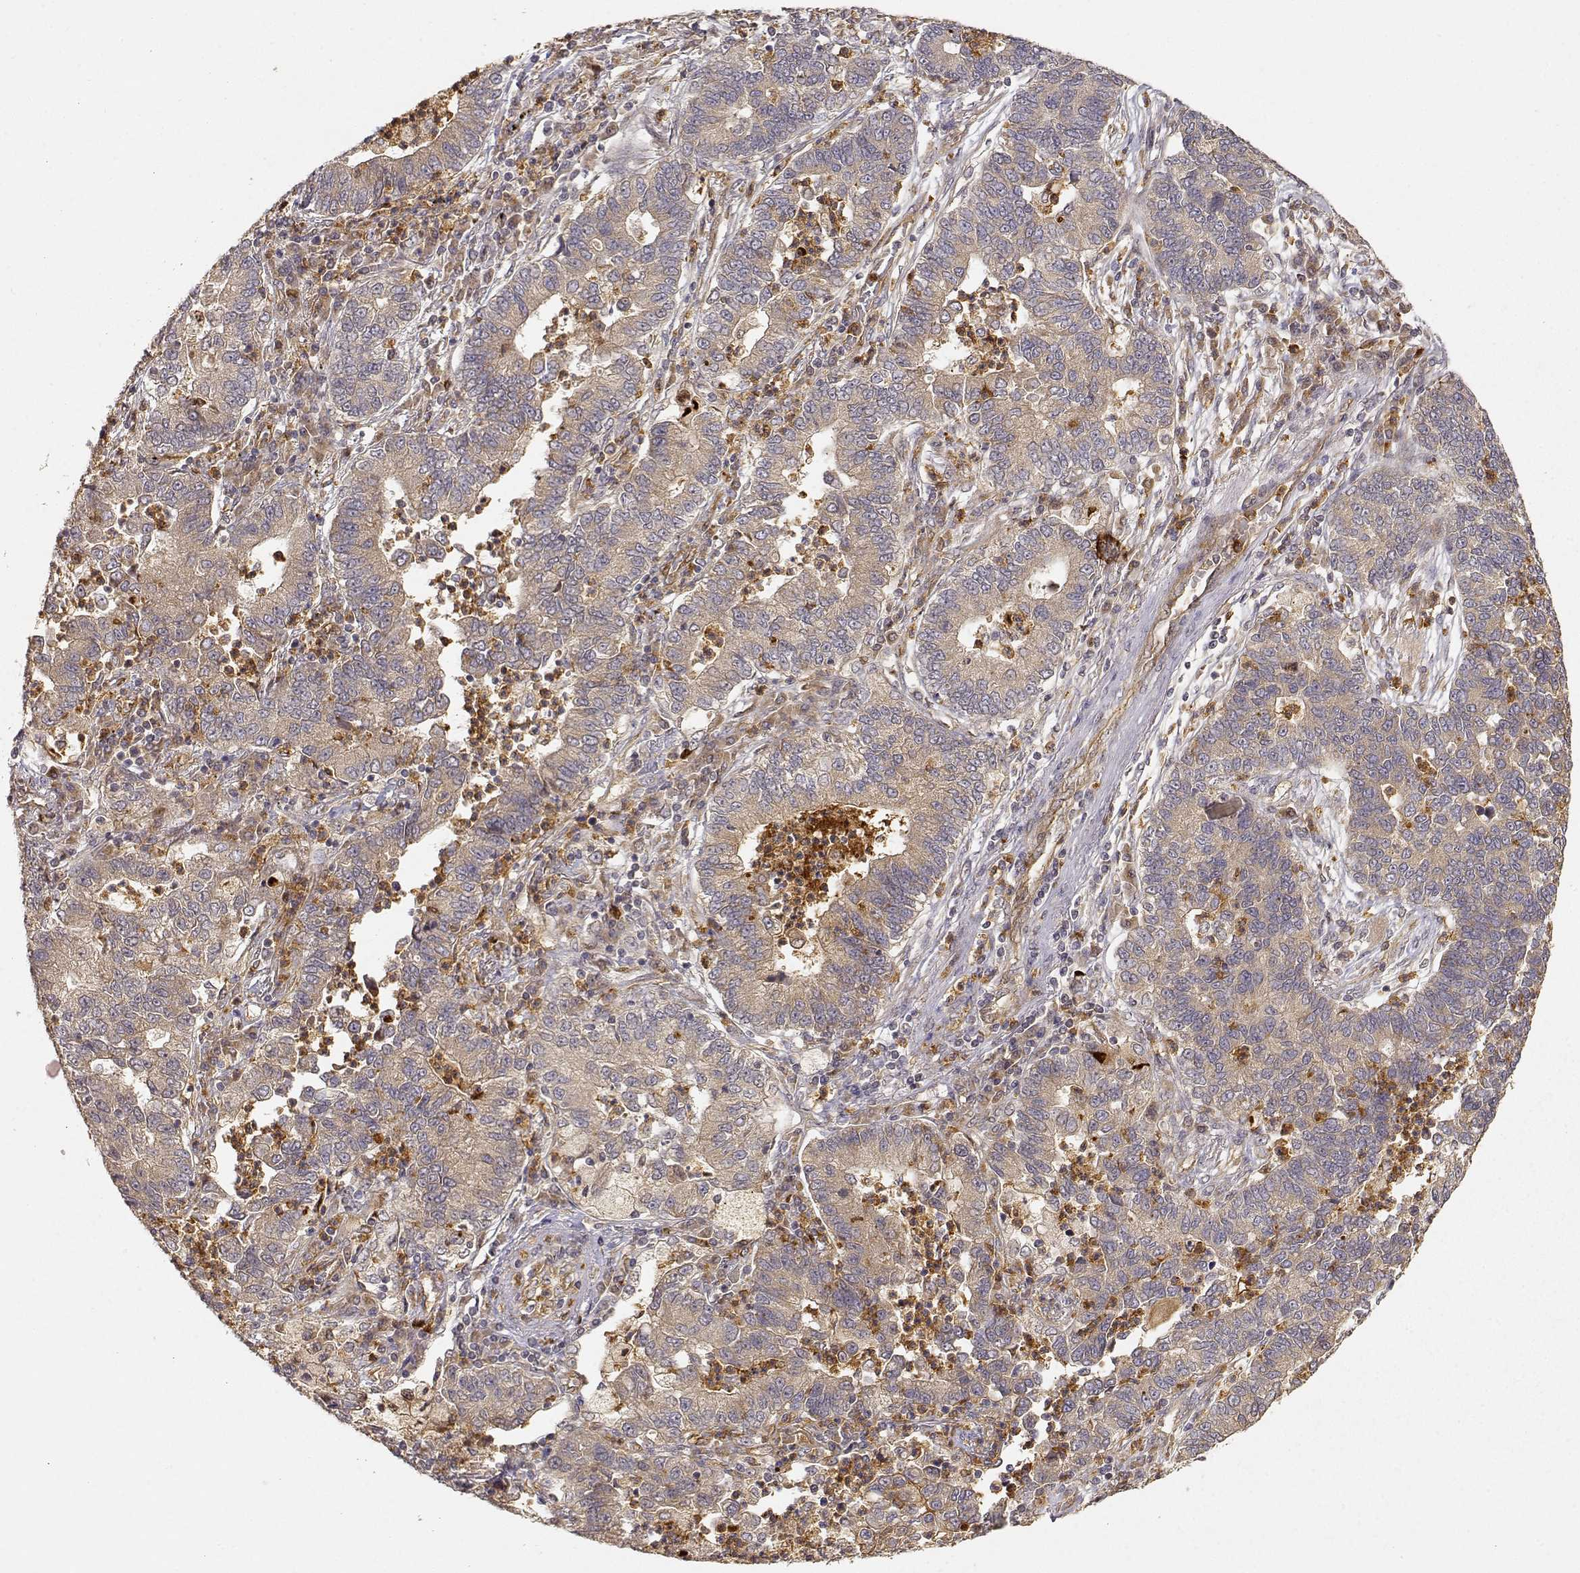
{"staining": {"intensity": "weak", "quantity": ">75%", "location": "cytoplasmic/membranous"}, "tissue": "lung cancer", "cell_type": "Tumor cells", "image_type": "cancer", "snomed": [{"axis": "morphology", "description": "Adenocarcinoma, NOS"}, {"axis": "topography", "description": "Lung"}], "caption": "Immunohistochemical staining of human lung adenocarcinoma demonstrates low levels of weak cytoplasmic/membranous protein expression in approximately >75% of tumor cells. The staining was performed using DAB to visualize the protein expression in brown, while the nuclei were stained in blue with hematoxylin (Magnification: 20x).", "gene": "CDK5RAP2", "patient": {"sex": "female", "age": 57}}